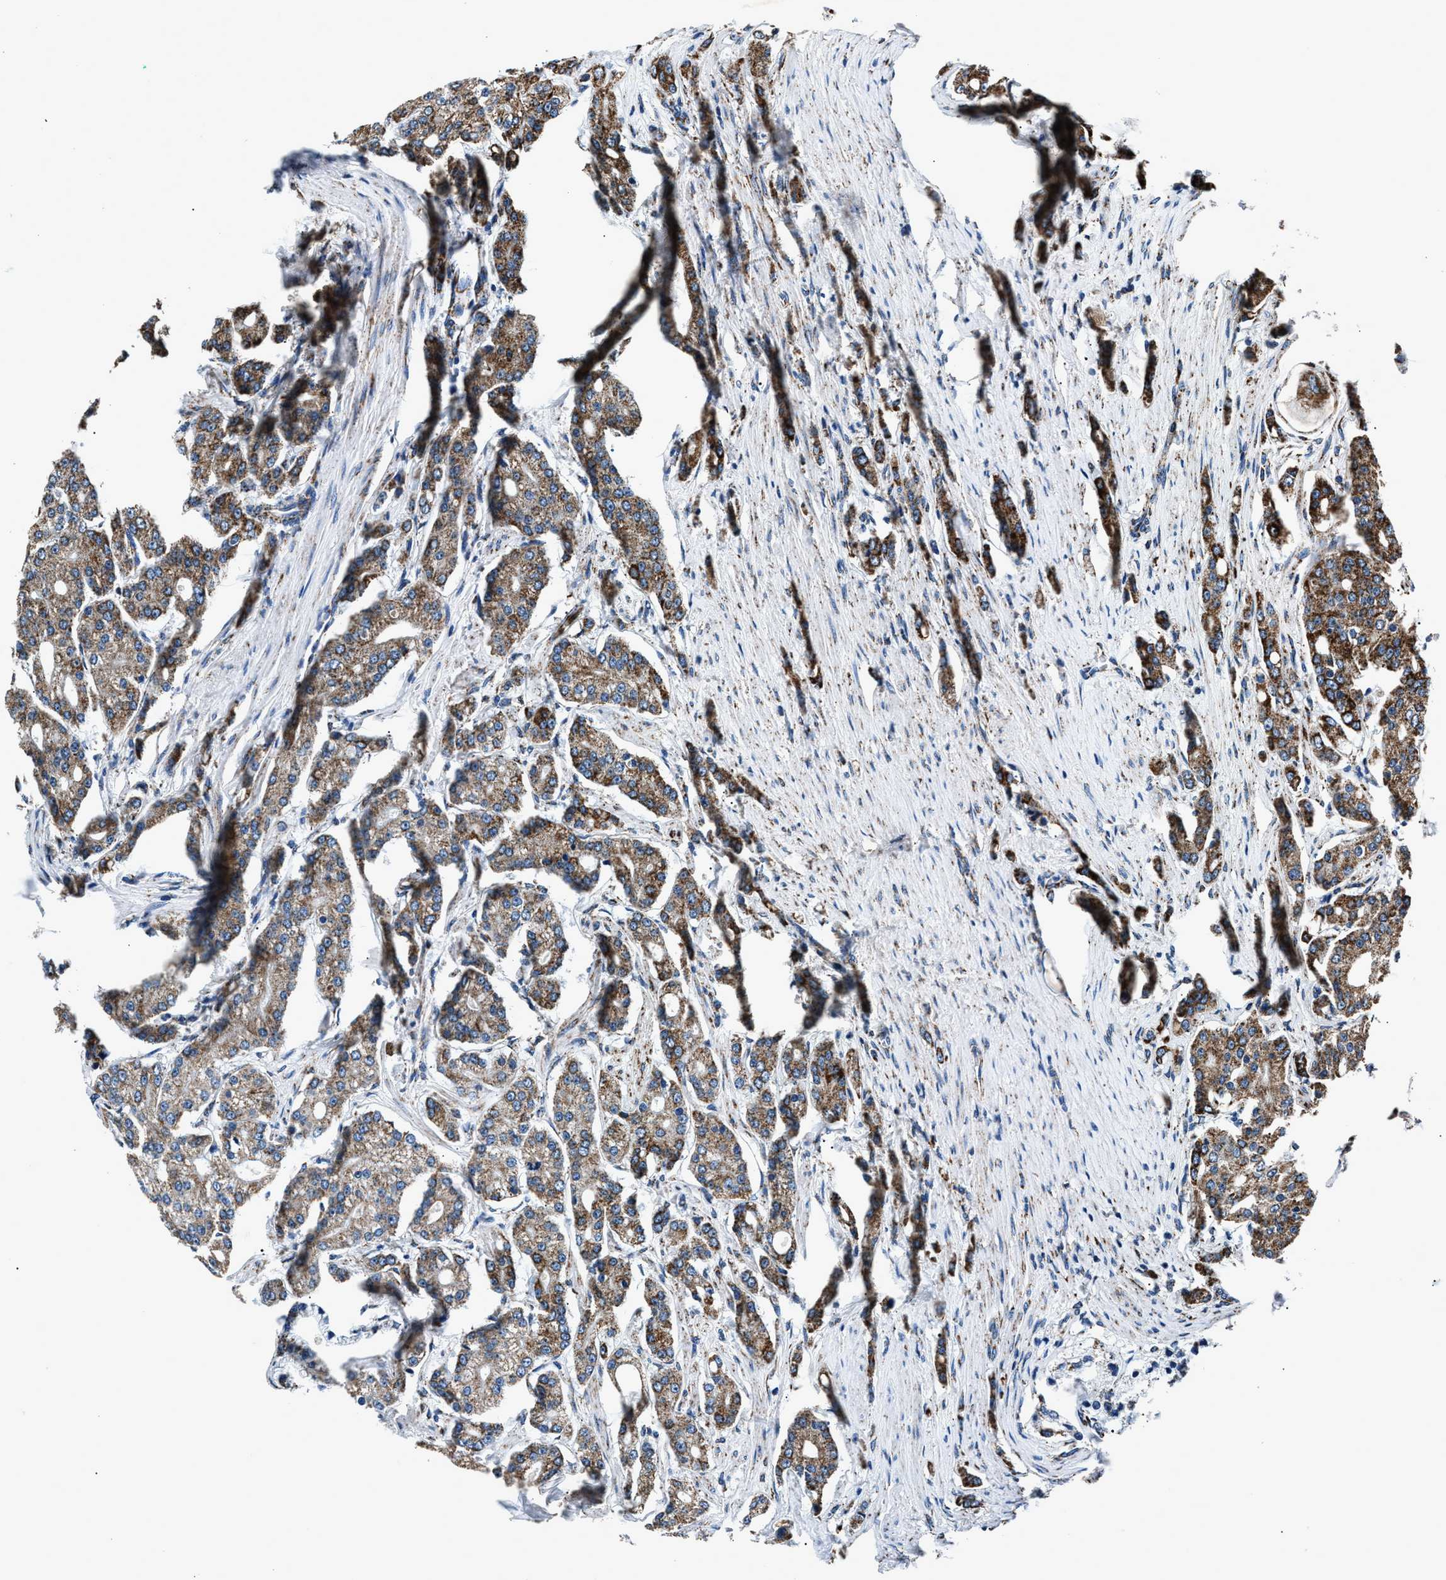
{"staining": {"intensity": "moderate", "quantity": ">75%", "location": "cytoplasmic/membranous"}, "tissue": "prostate cancer", "cell_type": "Tumor cells", "image_type": "cancer", "snomed": [{"axis": "morphology", "description": "Adenocarcinoma, High grade"}, {"axis": "topography", "description": "Prostate"}], "caption": "This micrograph demonstrates IHC staining of human prostate high-grade adenocarcinoma, with medium moderate cytoplasmic/membranous positivity in approximately >75% of tumor cells.", "gene": "HIBADH", "patient": {"sex": "male", "age": 71}}